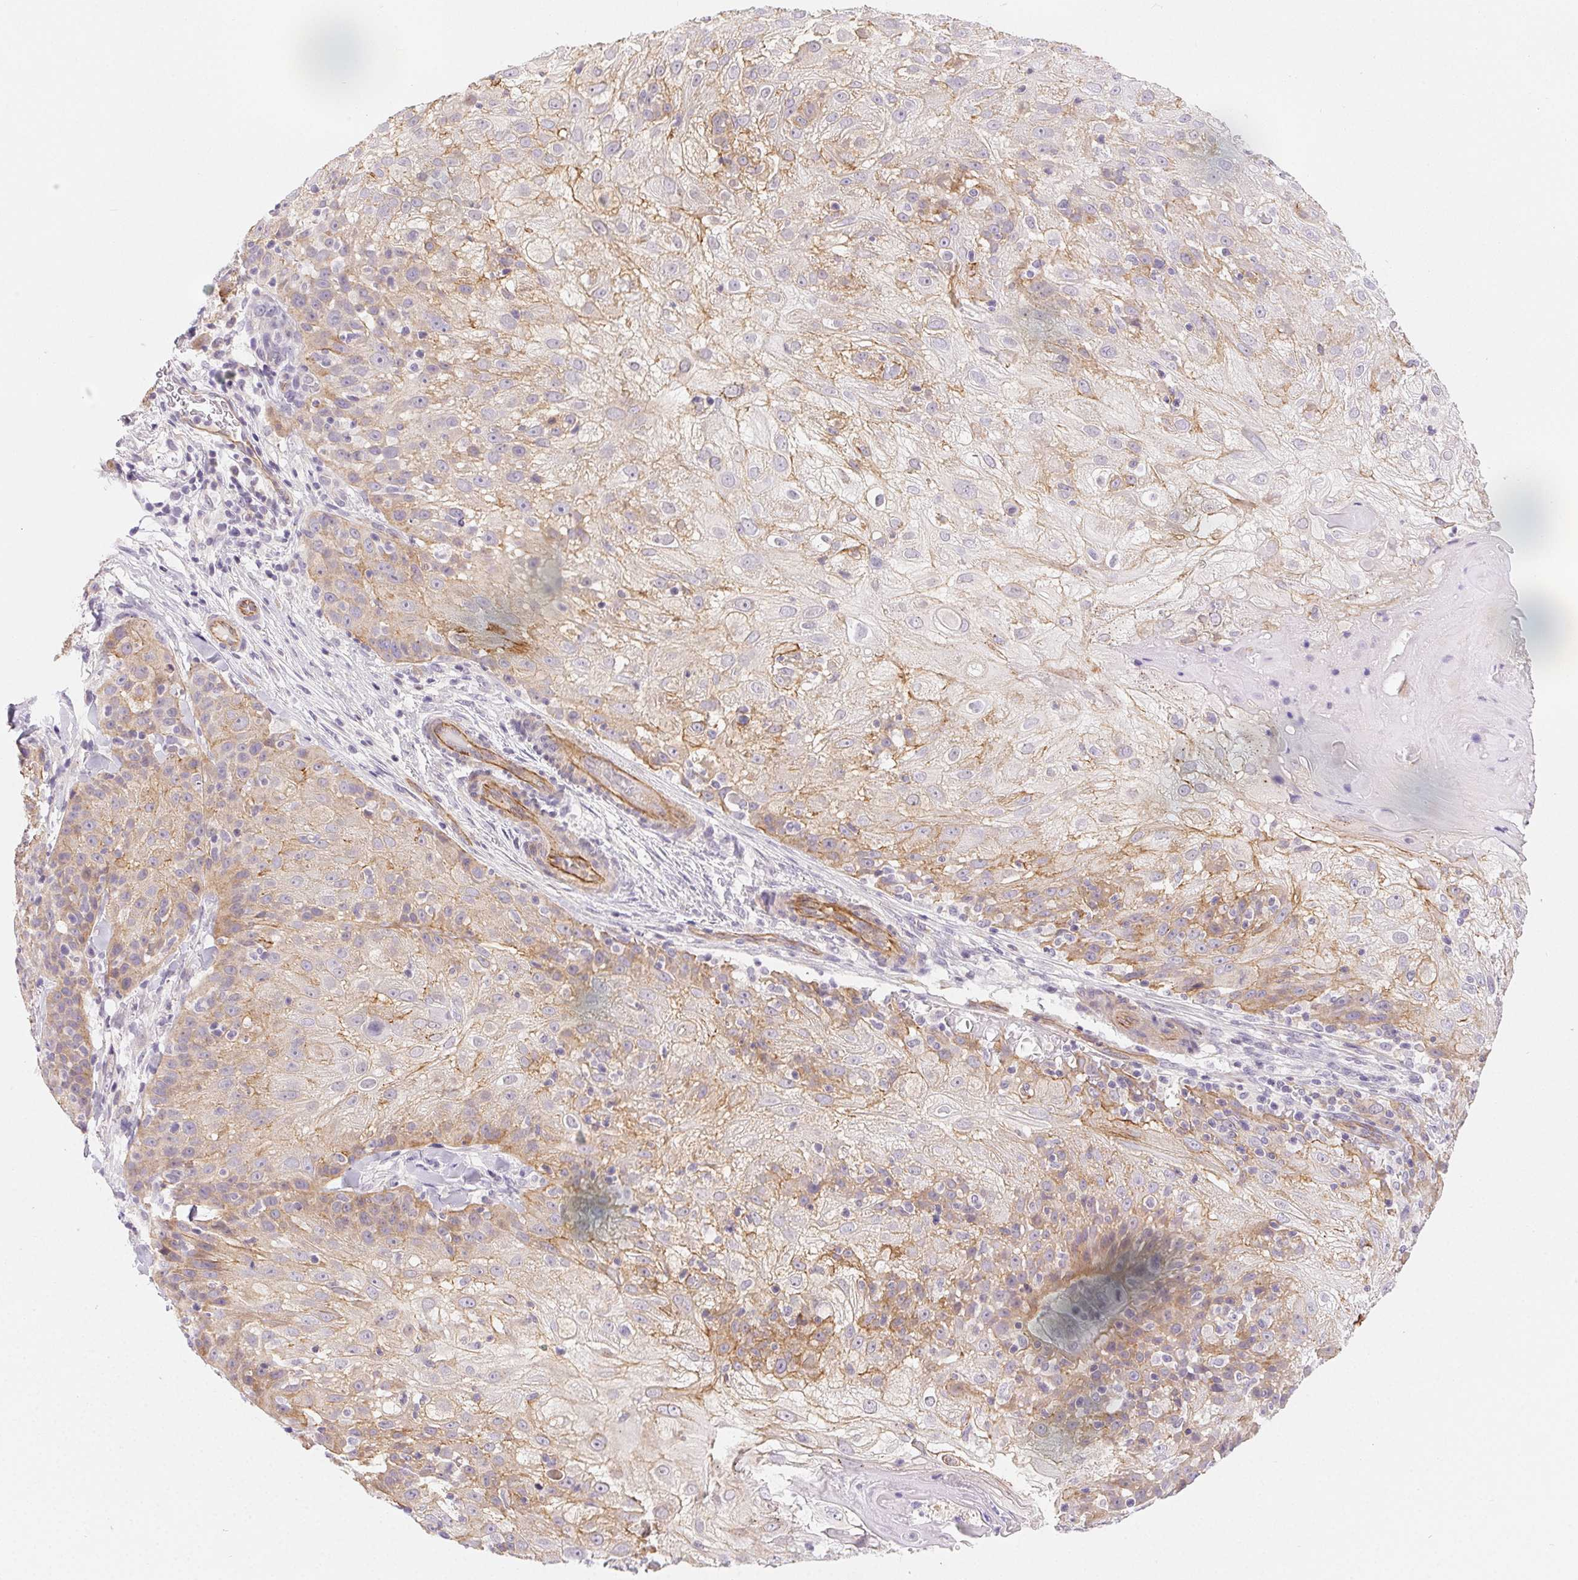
{"staining": {"intensity": "moderate", "quantity": "25%-75%", "location": "cytoplasmic/membranous"}, "tissue": "skin cancer", "cell_type": "Tumor cells", "image_type": "cancer", "snomed": [{"axis": "morphology", "description": "Normal tissue, NOS"}, {"axis": "morphology", "description": "Squamous cell carcinoma, NOS"}, {"axis": "topography", "description": "Skin"}], "caption": "This photomicrograph reveals immunohistochemistry staining of human skin cancer (squamous cell carcinoma), with medium moderate cytoplasmic/membranous staining in approximately 25%-75% of tumor cells.", "gene": "CSN1S1", "patient": {"sex": "female", "age": 83}}